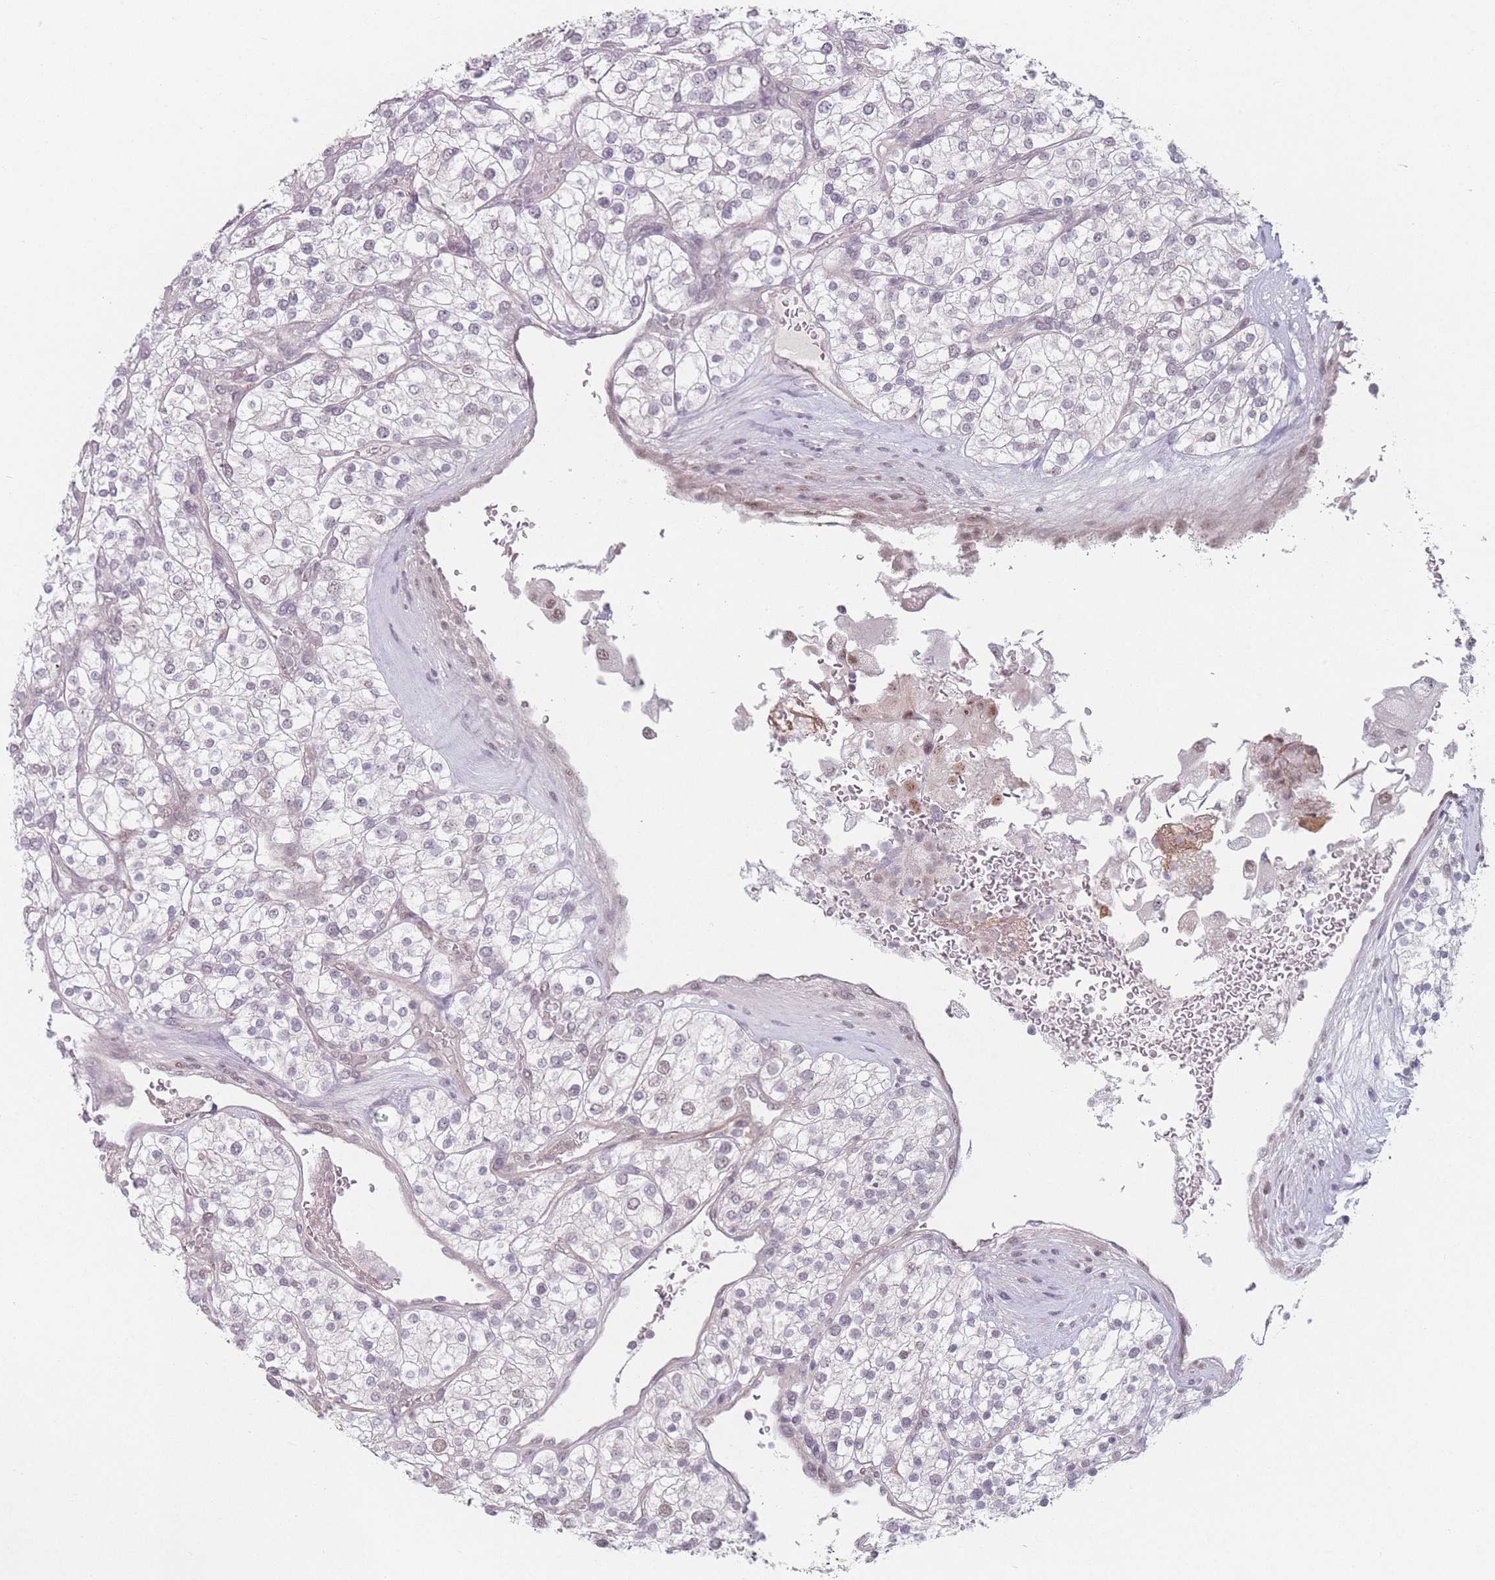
{"staining": {"intensity": "negative", "quantity": "none", "location": "none"}, "tissue": "renal cancer", "cell_type": "Tumor cells", "image_type": "cancer", "snomed": [{"axis": "morphology", "description": "Adenocarcinoma, NOS"}, {"axis": "topography", "description": "Kidney"}], "caption": "This is an IHC histopathology image of renal cancer. There is no positivity in tumor cells.", "gene": "ZC3H14", "patient": {"sex": "male", "age": 80}}